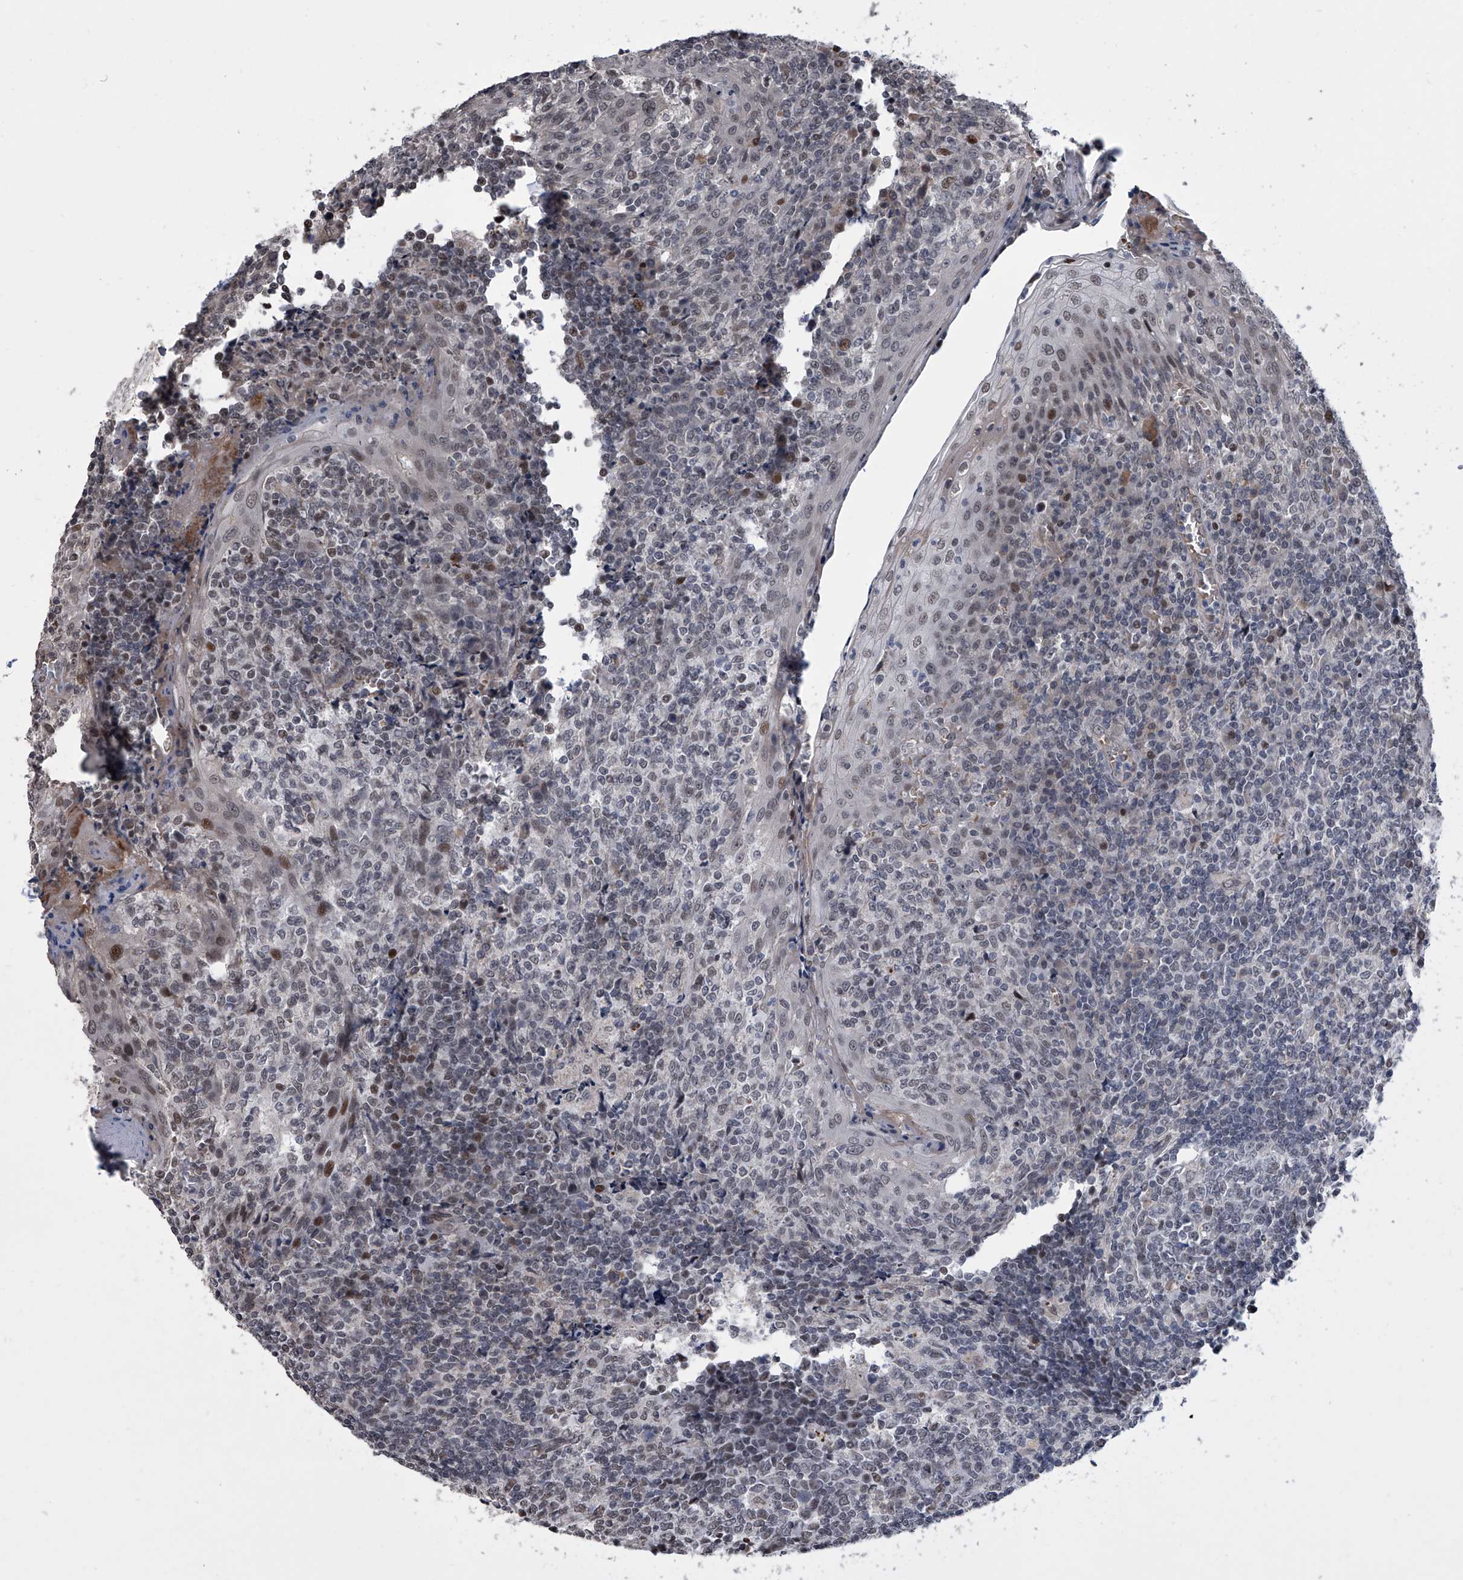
{"staining": {"intensity": "negative", "quantity": "none", "location": "none"}, "tissue": "tonsil", "cell_type": "Germinal center cells", "image_type": "normal", "snomed": [{"axis": "morphology", "description": "Normal tissue, NOS"}, {"axis": "topography", "description": "Tonsil"}], "caption": "Germinal center cells are negative for protein expression in unremarkable human tonsil. The staining was performed using DAB to visualize the protein expression in brown, while the nuclei were stained in blue with hematoxylin (Magnification: 20x).", "gene": "ZNF426", "patient": {"sex": "female", "age": 19}}